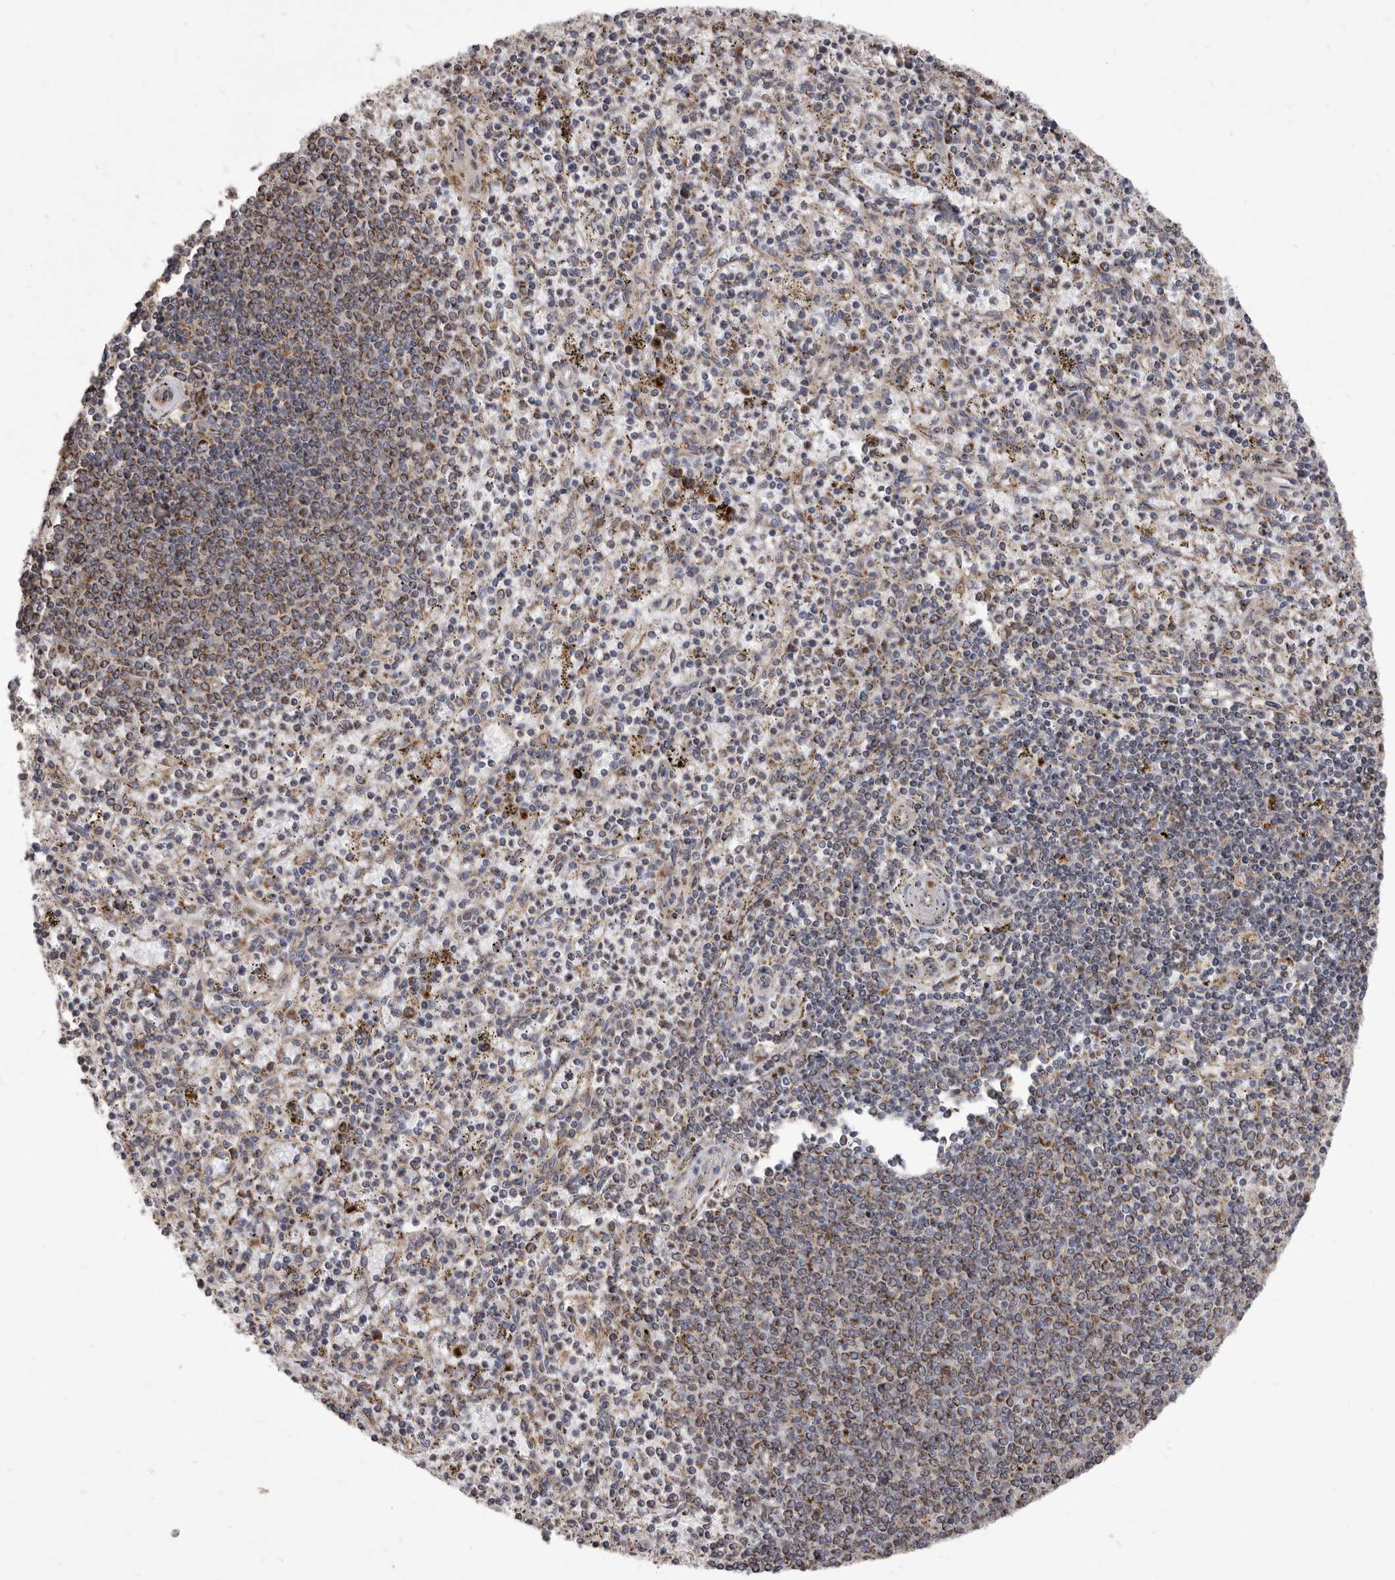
{"staining": {"intensity": "moderate", "quantity": "25%-75%", "location": "cytoplasmic/membranous"}, "tissue": "spleen", "cell_type": "Cells in red pulp", "image_type": "normal", "snomed": [{"axis": "morphology", "description": "Normal tissue, NOS"}, {"axis": "topography", "description": "Spleen"}], "caption": "A histopathology image of human spleen stained for a protein reveals moderate cytoplasmic/membranous brown staining in cells in red pulp.", "gene": "CDK5RAP3", "patient": {"sex": "male", "age": 72}}